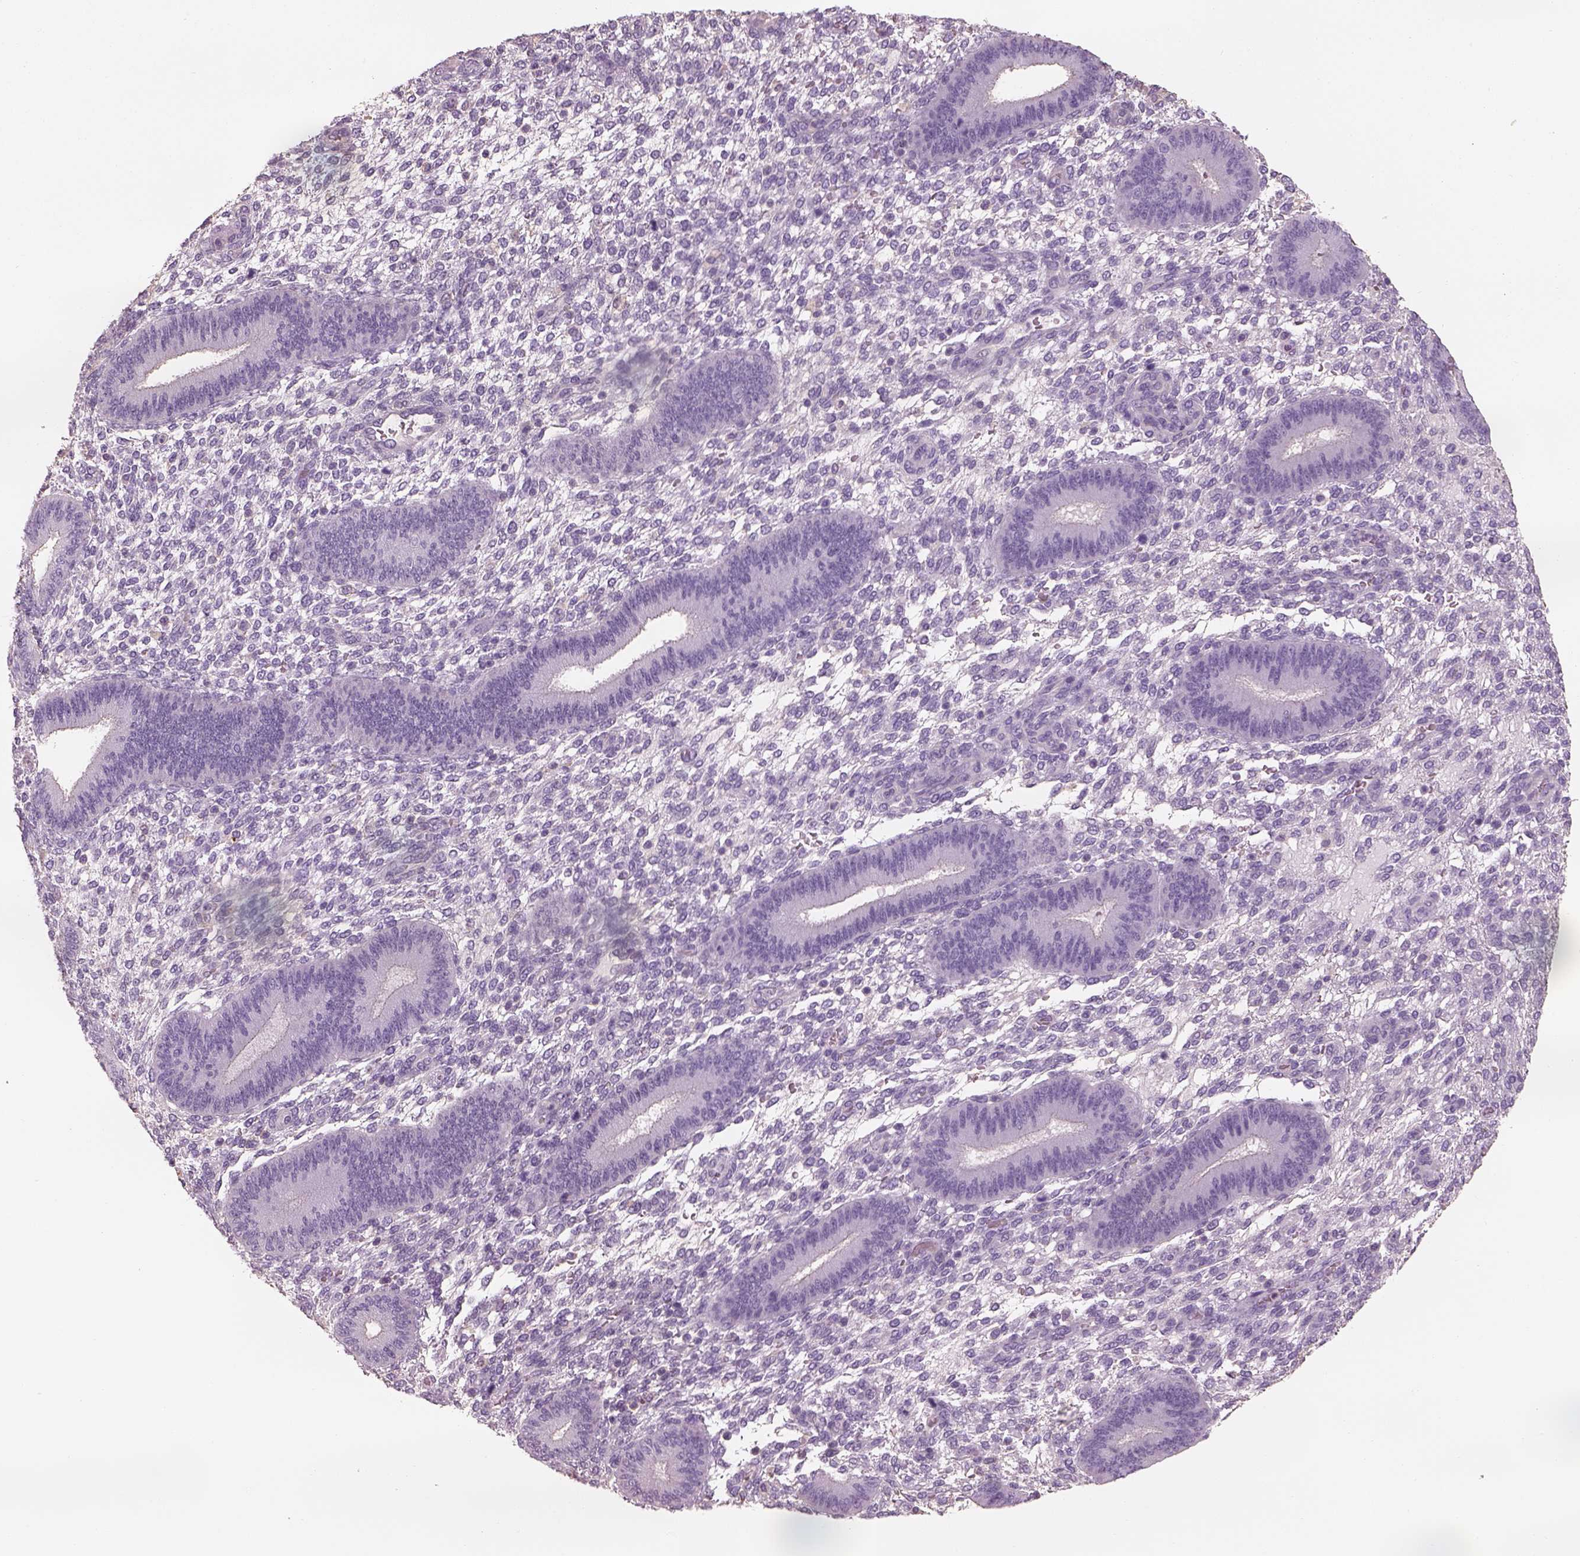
{"staining": {"intensity": "negative", "quantity": "none", "location": "none"}, "tissue": "endometrium", "cell_type": "Cells in endometrial stroma", "image_type": "normal", "snomed": [{"axis": "morphology", "description": "Normal tissue, NOS"}, {"axis": "topography", "description": "Endometrium"}], "caption": "There is no significant positivity in cells in endometrial stroma of endometrium.", "gene": "OTUD6A", "patient": {"sex": "female", "age": 39}}